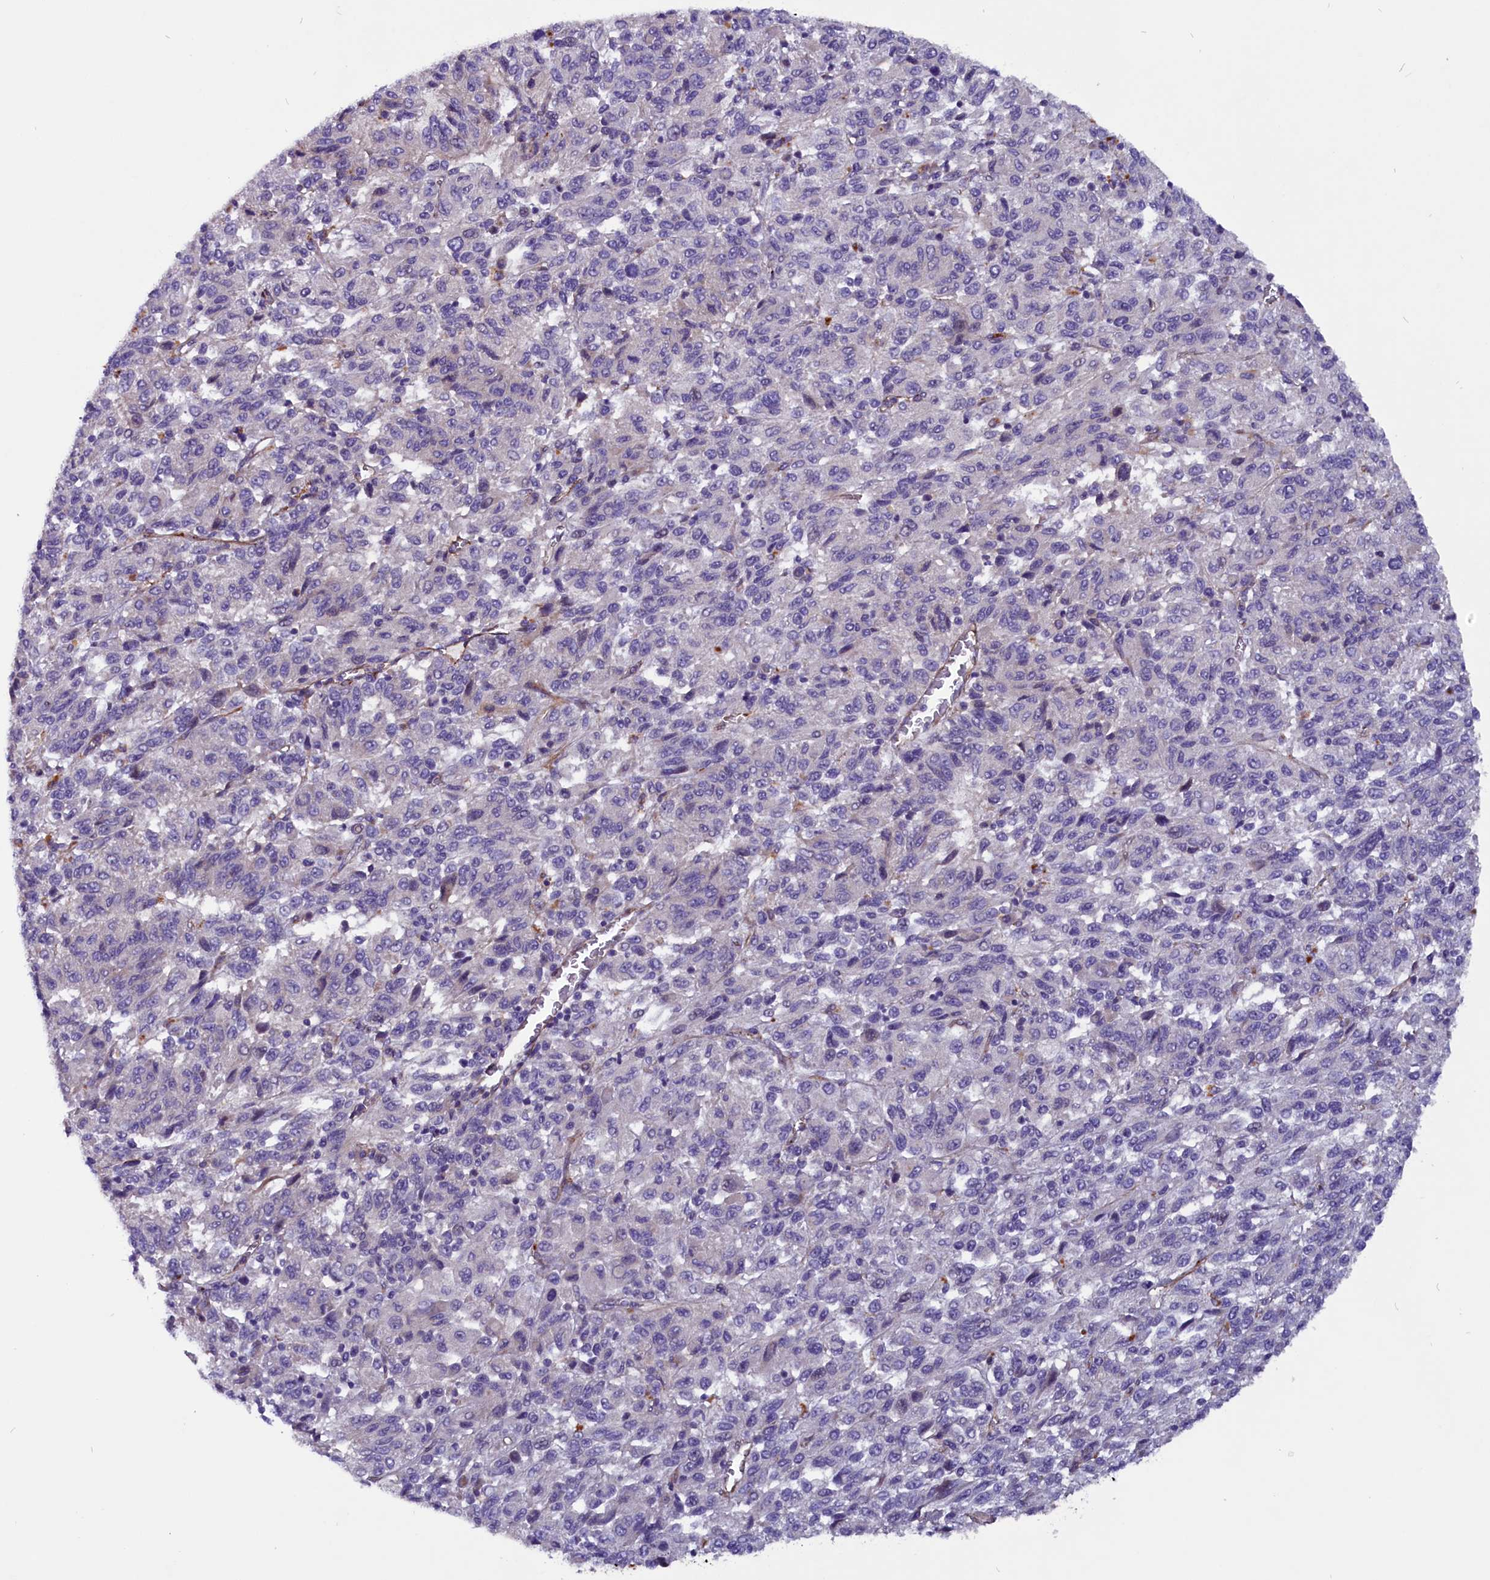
{"staining": {"intensity": "negative", "quantity": "none", "location": "none"}, "tissue": "melanoma", "cell_type": "Tumor cells", "image_type": "cancer", "snomed": [{"axis": "morphology", "description": "Malignant melanoma, Metastatic site"}, {"axis": "topography", "description": "Lung"}], "caption": "There is no significant staining in tumor cells of melanoma.", "gene": "ZNF749", "patient": {"sex": "male", "age": 64}}